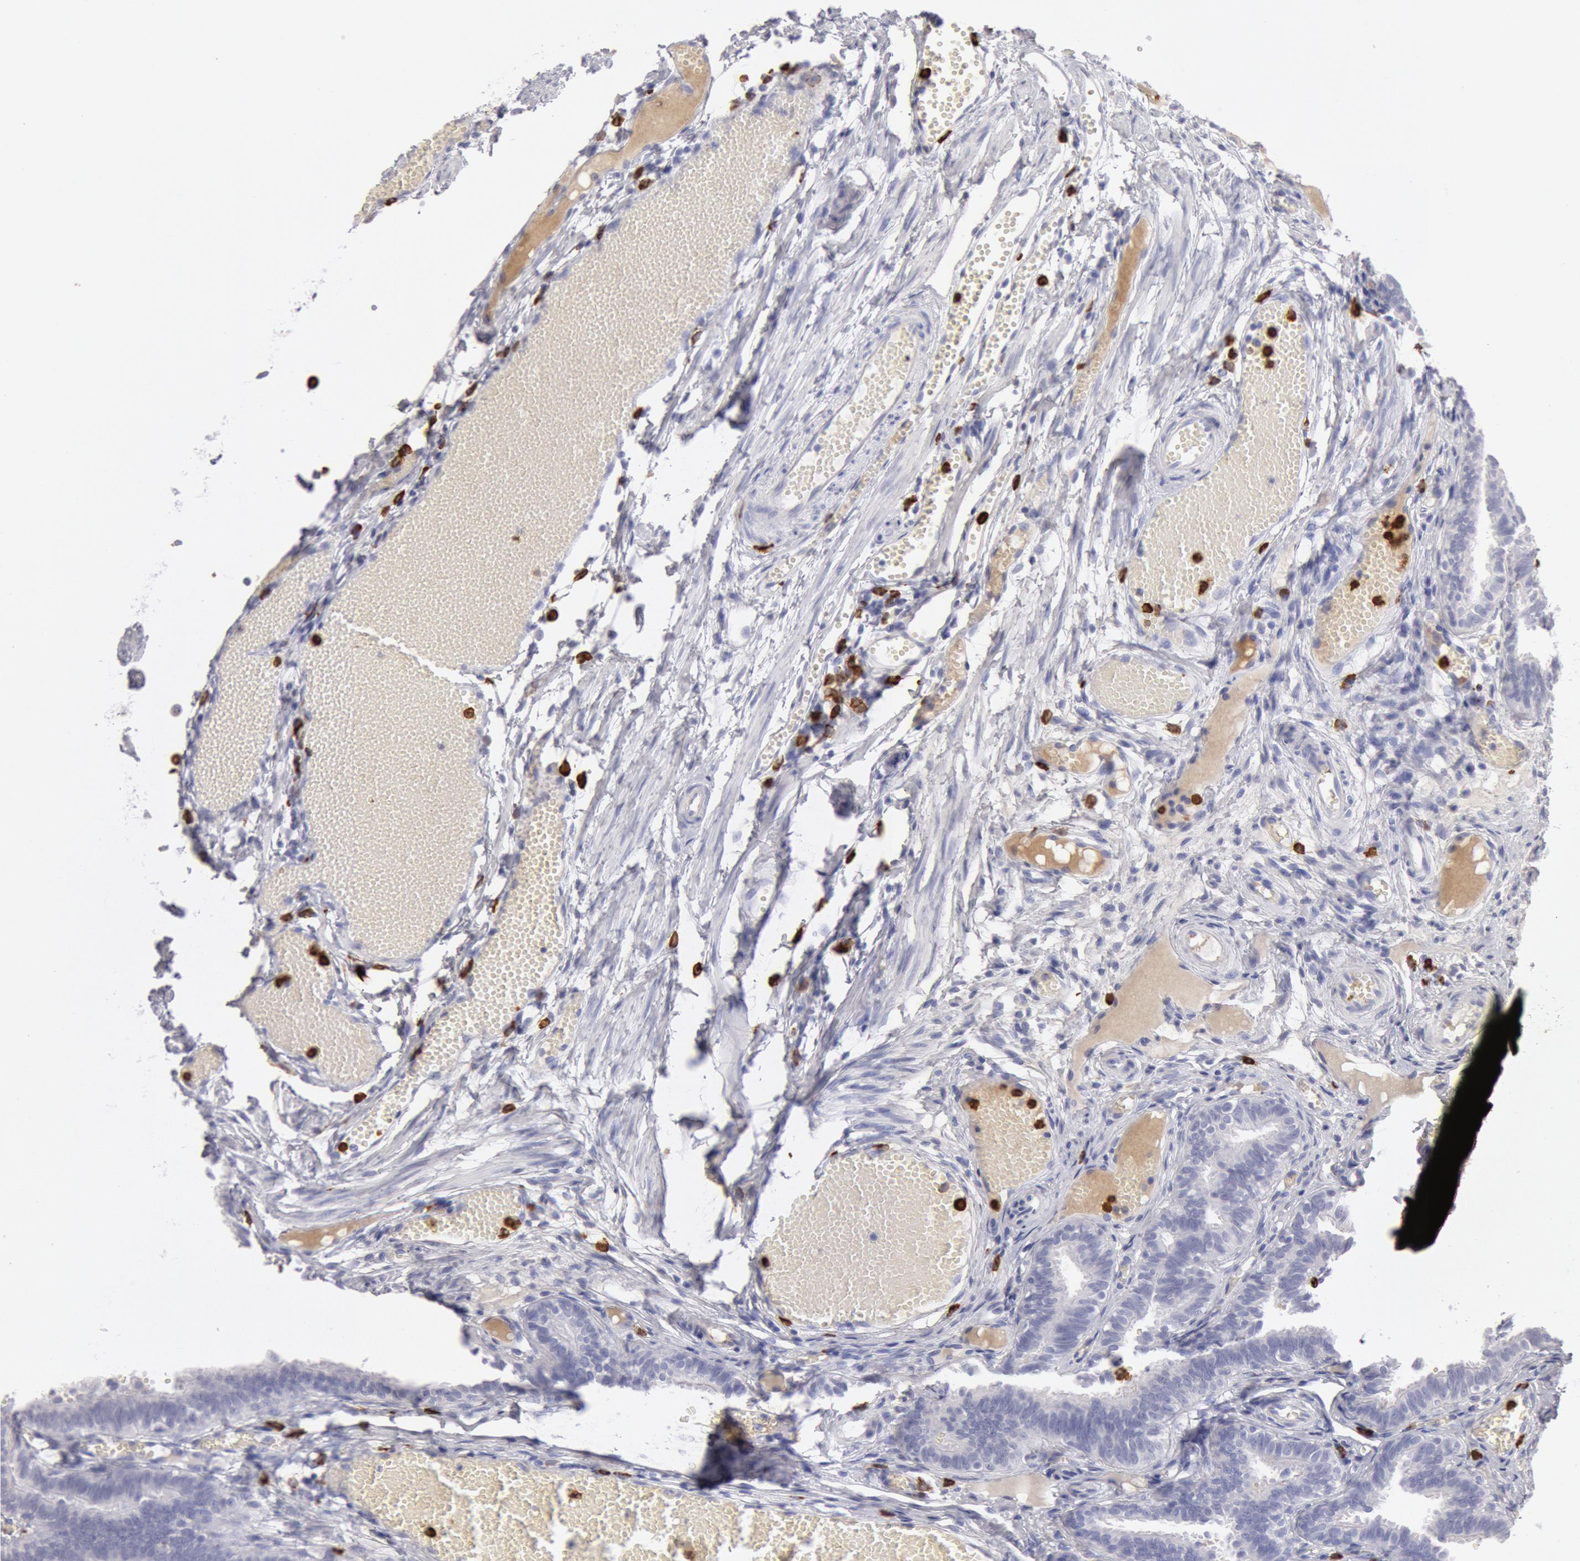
{"staining": {"intensity": "negative", "quantity": "none", "location": "none"}, "tissue": "fallopian tube", "cell_type": "Glandular cells", "image_type": "normal", "snomed": [{"axis": "morphology", "description": "Normal tissue, NOS"}, {"axis": "topography", "description": "Fallopian tube"}], "caption": "Immunohistochemistry image of unremarkable human fallopian tube stained for a protein (brown), which reveals no positivity in glandular cells.", "gene": "FCN1", "patient": {"sex": "female", "age": 29}}